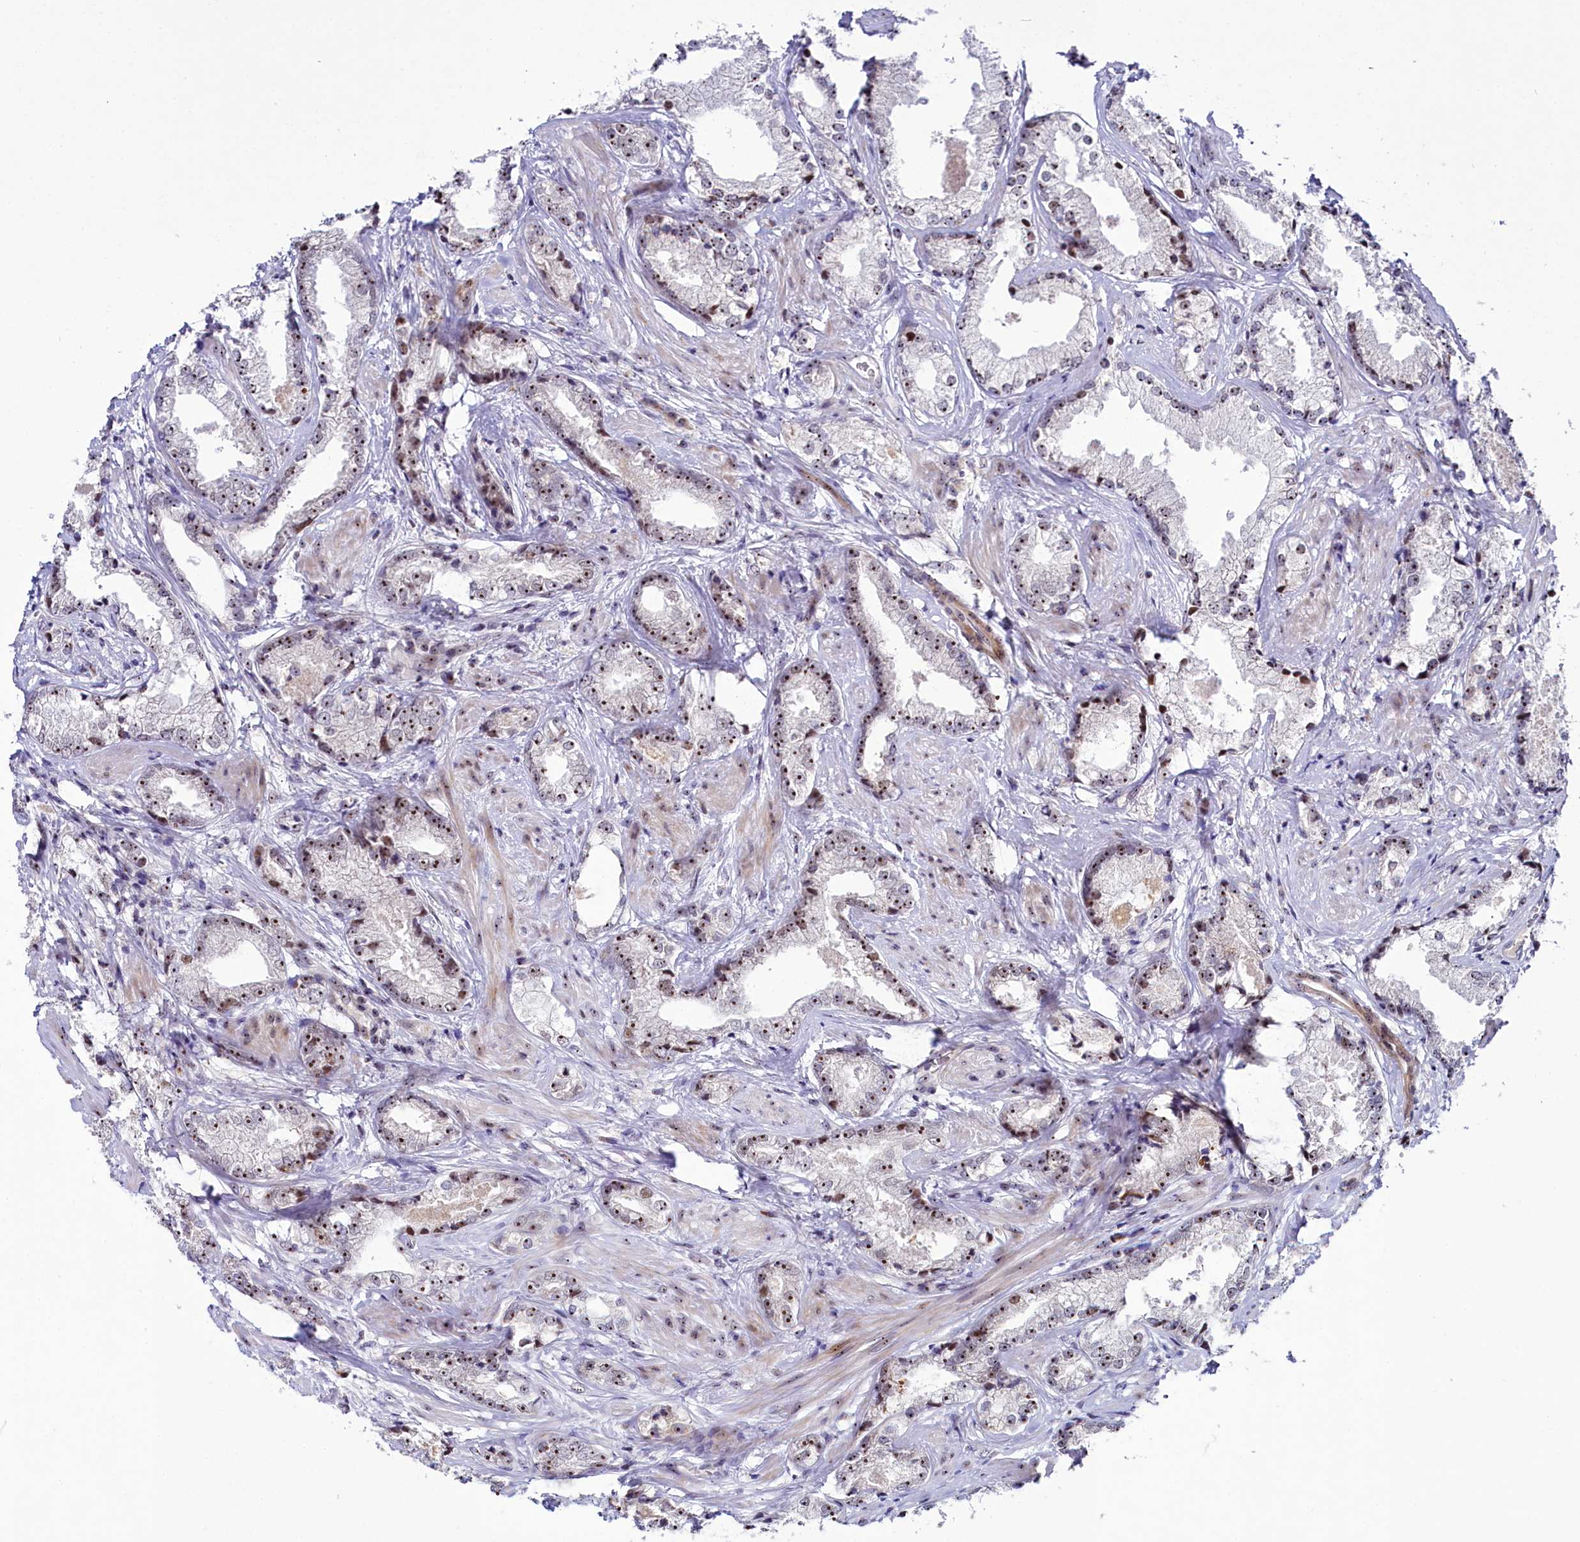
{"staining": {"intensity": "moderate", "quantity": "25%-75%", "location": "nuclear"}, "tissue": "prostate cancer", "cell_type": "Tumor cells", "image_type": "cancer", "snomed": [{"axis": "morphology", "description": "Adenocarcinoma, High grade"}, {"axis": "topography", "description": "Prostate"}], "caption": "The image exhibits a brown stain indicating the presence of a protein in the nuclear of tumor cells in adenocarcinoma (high-grade) (prostate). Using DAB (brown) and hematoxylin (blue) stains, captured at high magnification using brightfield microscopy.", "gene": "TCOF1", "patient": {"sex": "male", "age": 66}}